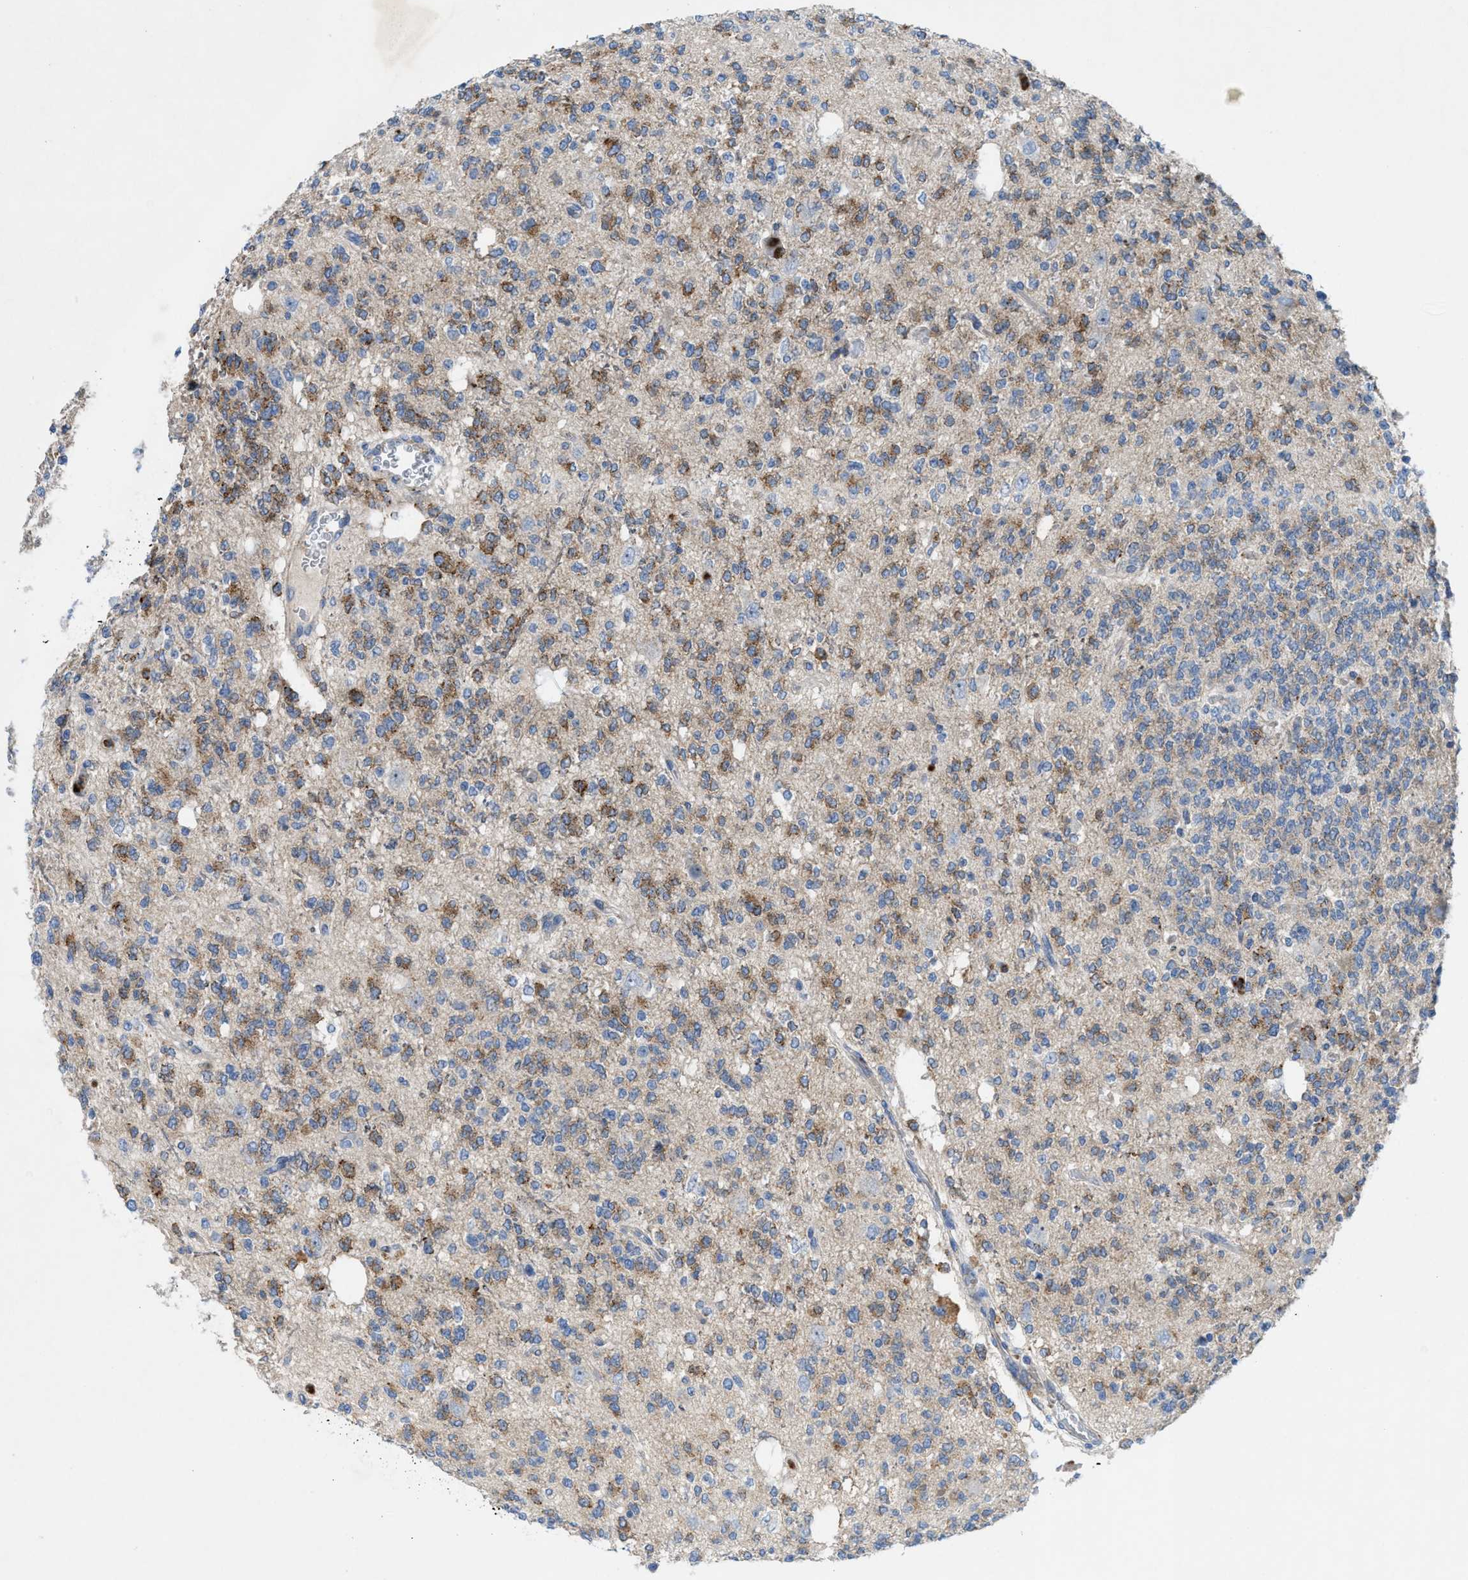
{"staining": {"intensity": "weak", "quantity": ">75%", "location": "cytoplasmic/membranous"}, "tissue": "glioma", "cell_type": "Tumor cells", "image_type": "cancer", "snomed": [{"axis": "morphology", "description": "Glioma, malignant, Low grade"}, {"axis": "topography", "description": "Brain"}], "caption": "A micrograph showing weak cytoplasmic/membranous staining in about >75% of tumor cells in malignant glioma (low-grade), as visualized by brown immunohistochemical staining.", "gene": "CMTM1", "patient": {"sex": "male", "age": 38}}